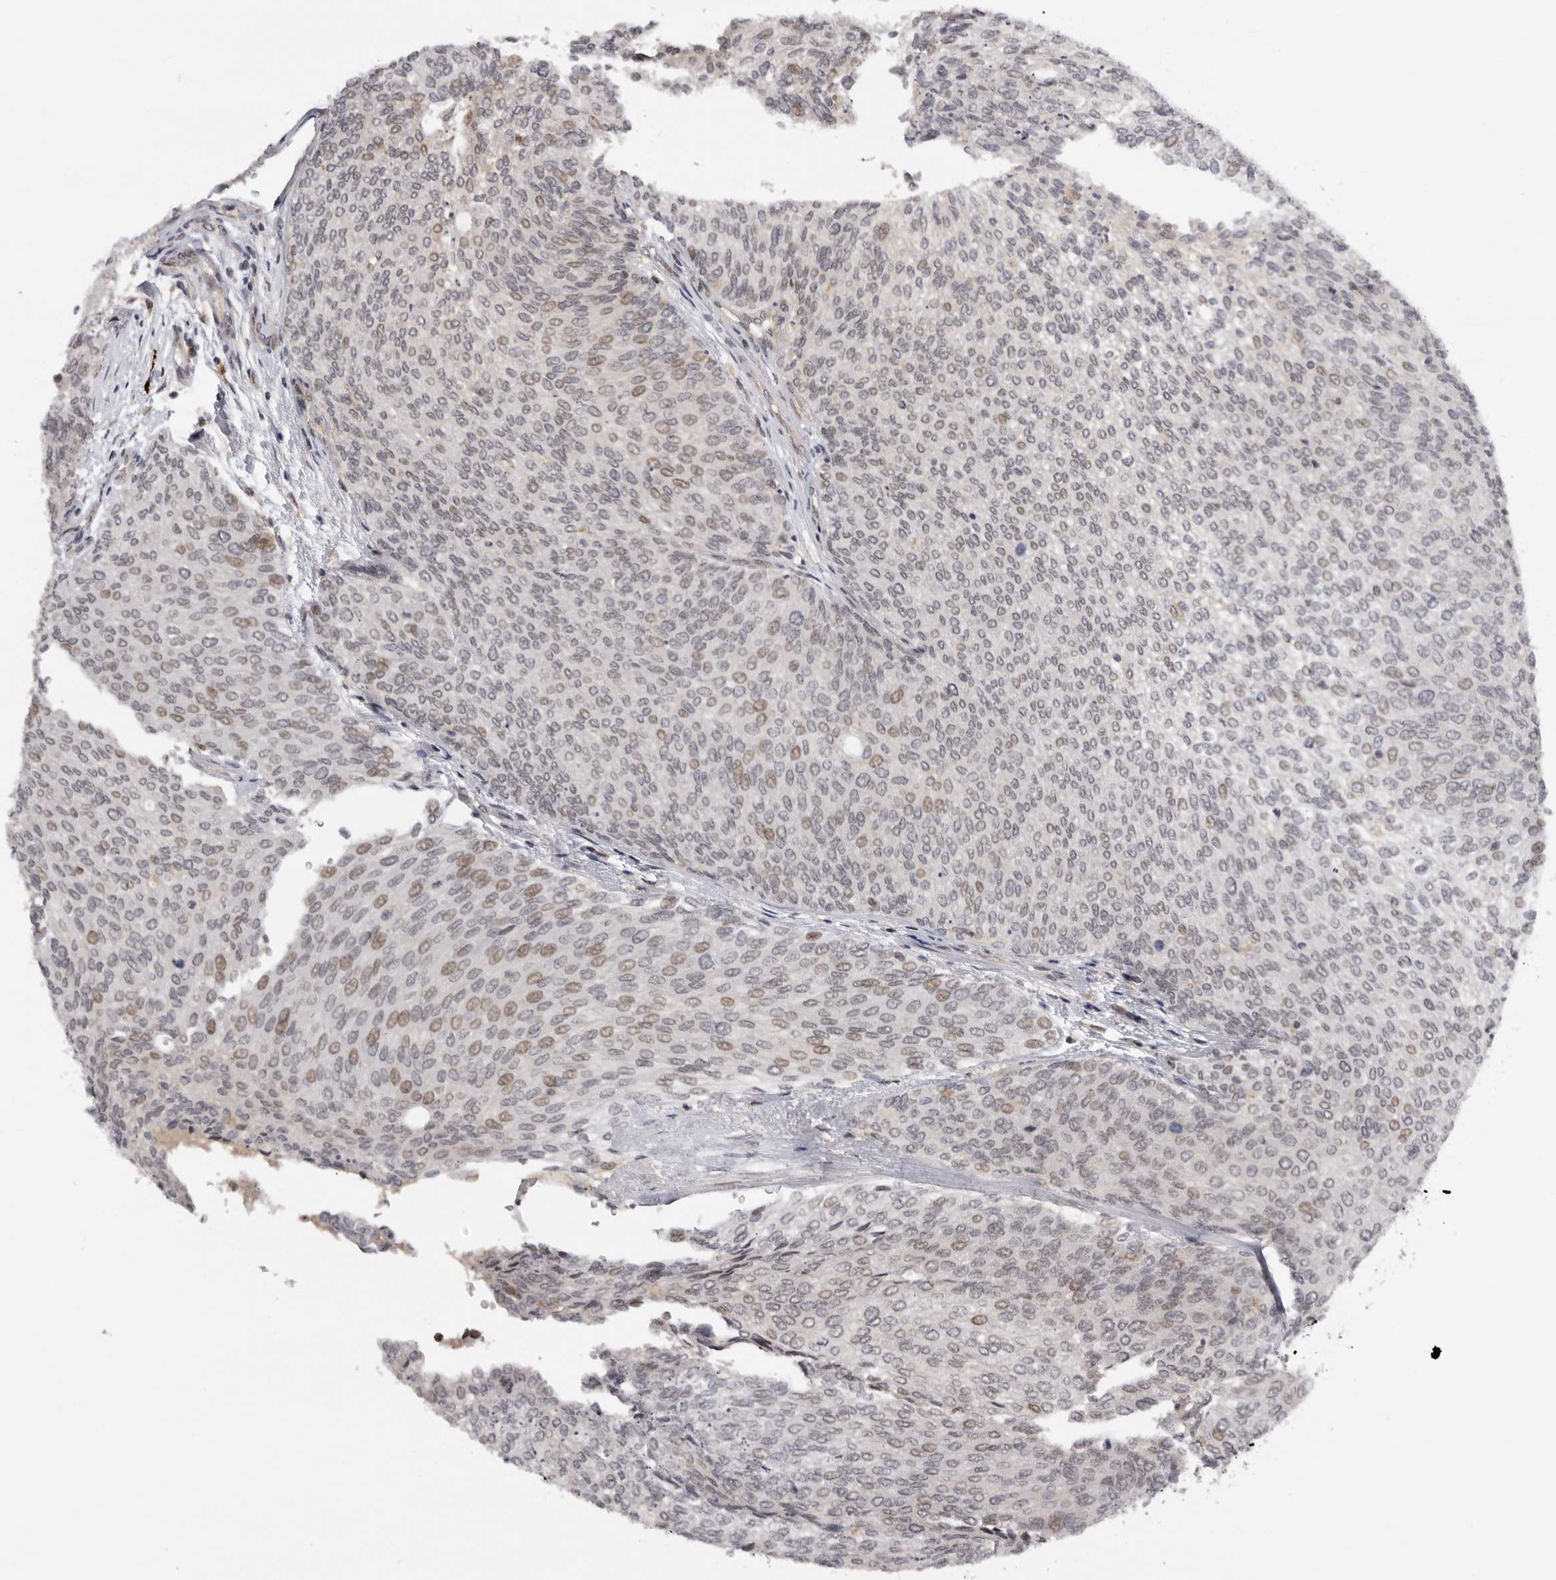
{"staining": {"intensity": "moderate", "quantity": "25%-75%", "location": "nuclear"}, "tissue": "urothelial cancer", "cell_type": "Tumor cells", "image_type": "cancer", "snomed": [{"axis": "morphology", "description": "Urothelial carcinoma, Low grade"}, {"axis": "topography", "description": "Urinary bladder"}], "caption": "Urothelial cancer tissue shows moderate nuclear staining in approximately 25%-75% of tumor cells, visualized by immunohistochemistry.", "gene": "KIF2B", "patient": {"sex": "female", "age": 79}}